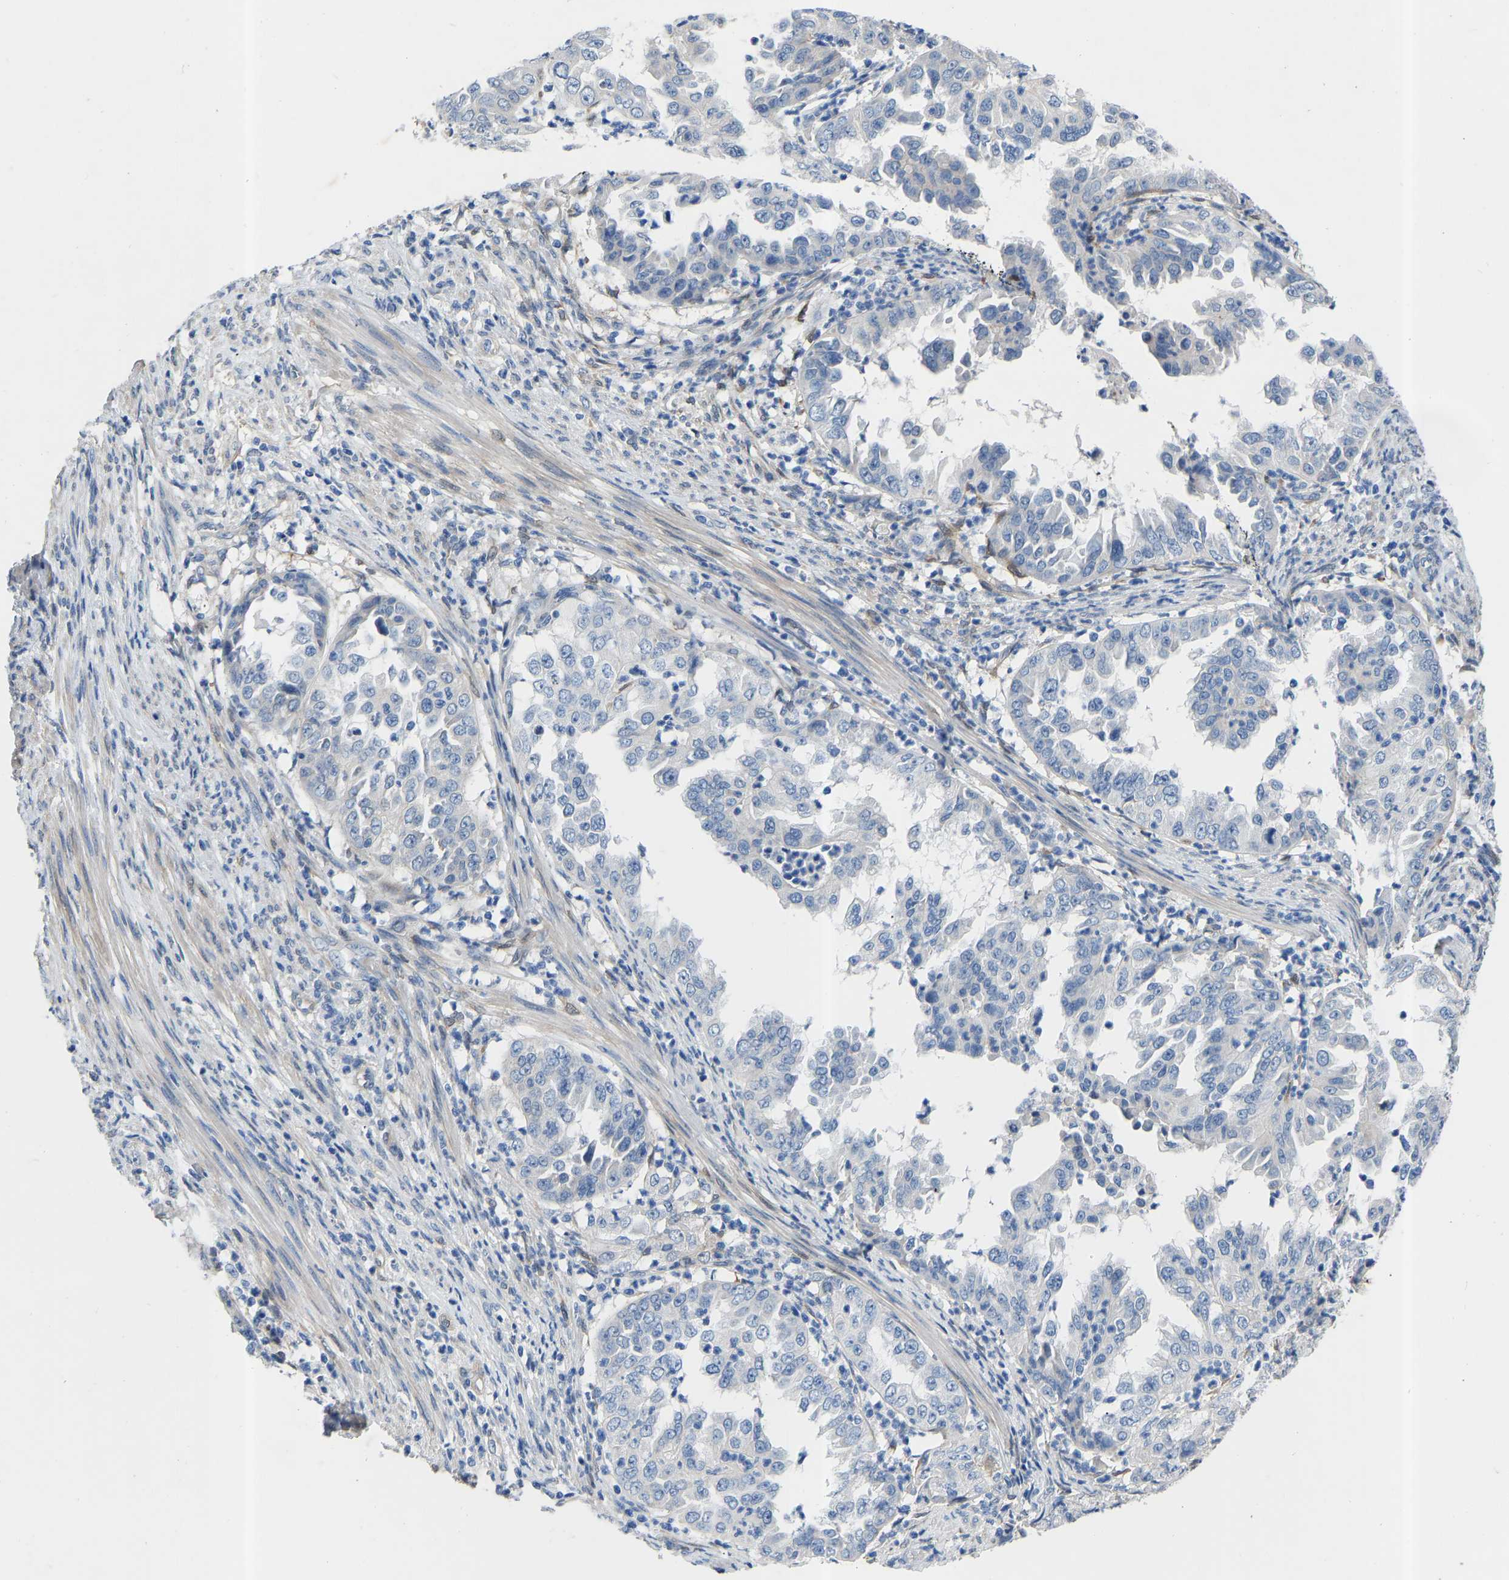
{"staining": {"intensity": "negative", "quantity": "none", "location": "none"}, "tissue": "endometrial cancer", "cell_type": "Tumor cells", "image_type": "cancer", "snomed": [{"axis": "morphology", "description": "Adenocarcinoma, NOS"}, {"axis": "topography", "description": "Endometrium"}], "caption": "A high-resolution histopathology image shows IHC staining of adenocarcinoma (endometrial), which shows no significant expression in tumor cells.", "gene": "RBP1", "patient": {"sex": "female", "age": 85}}